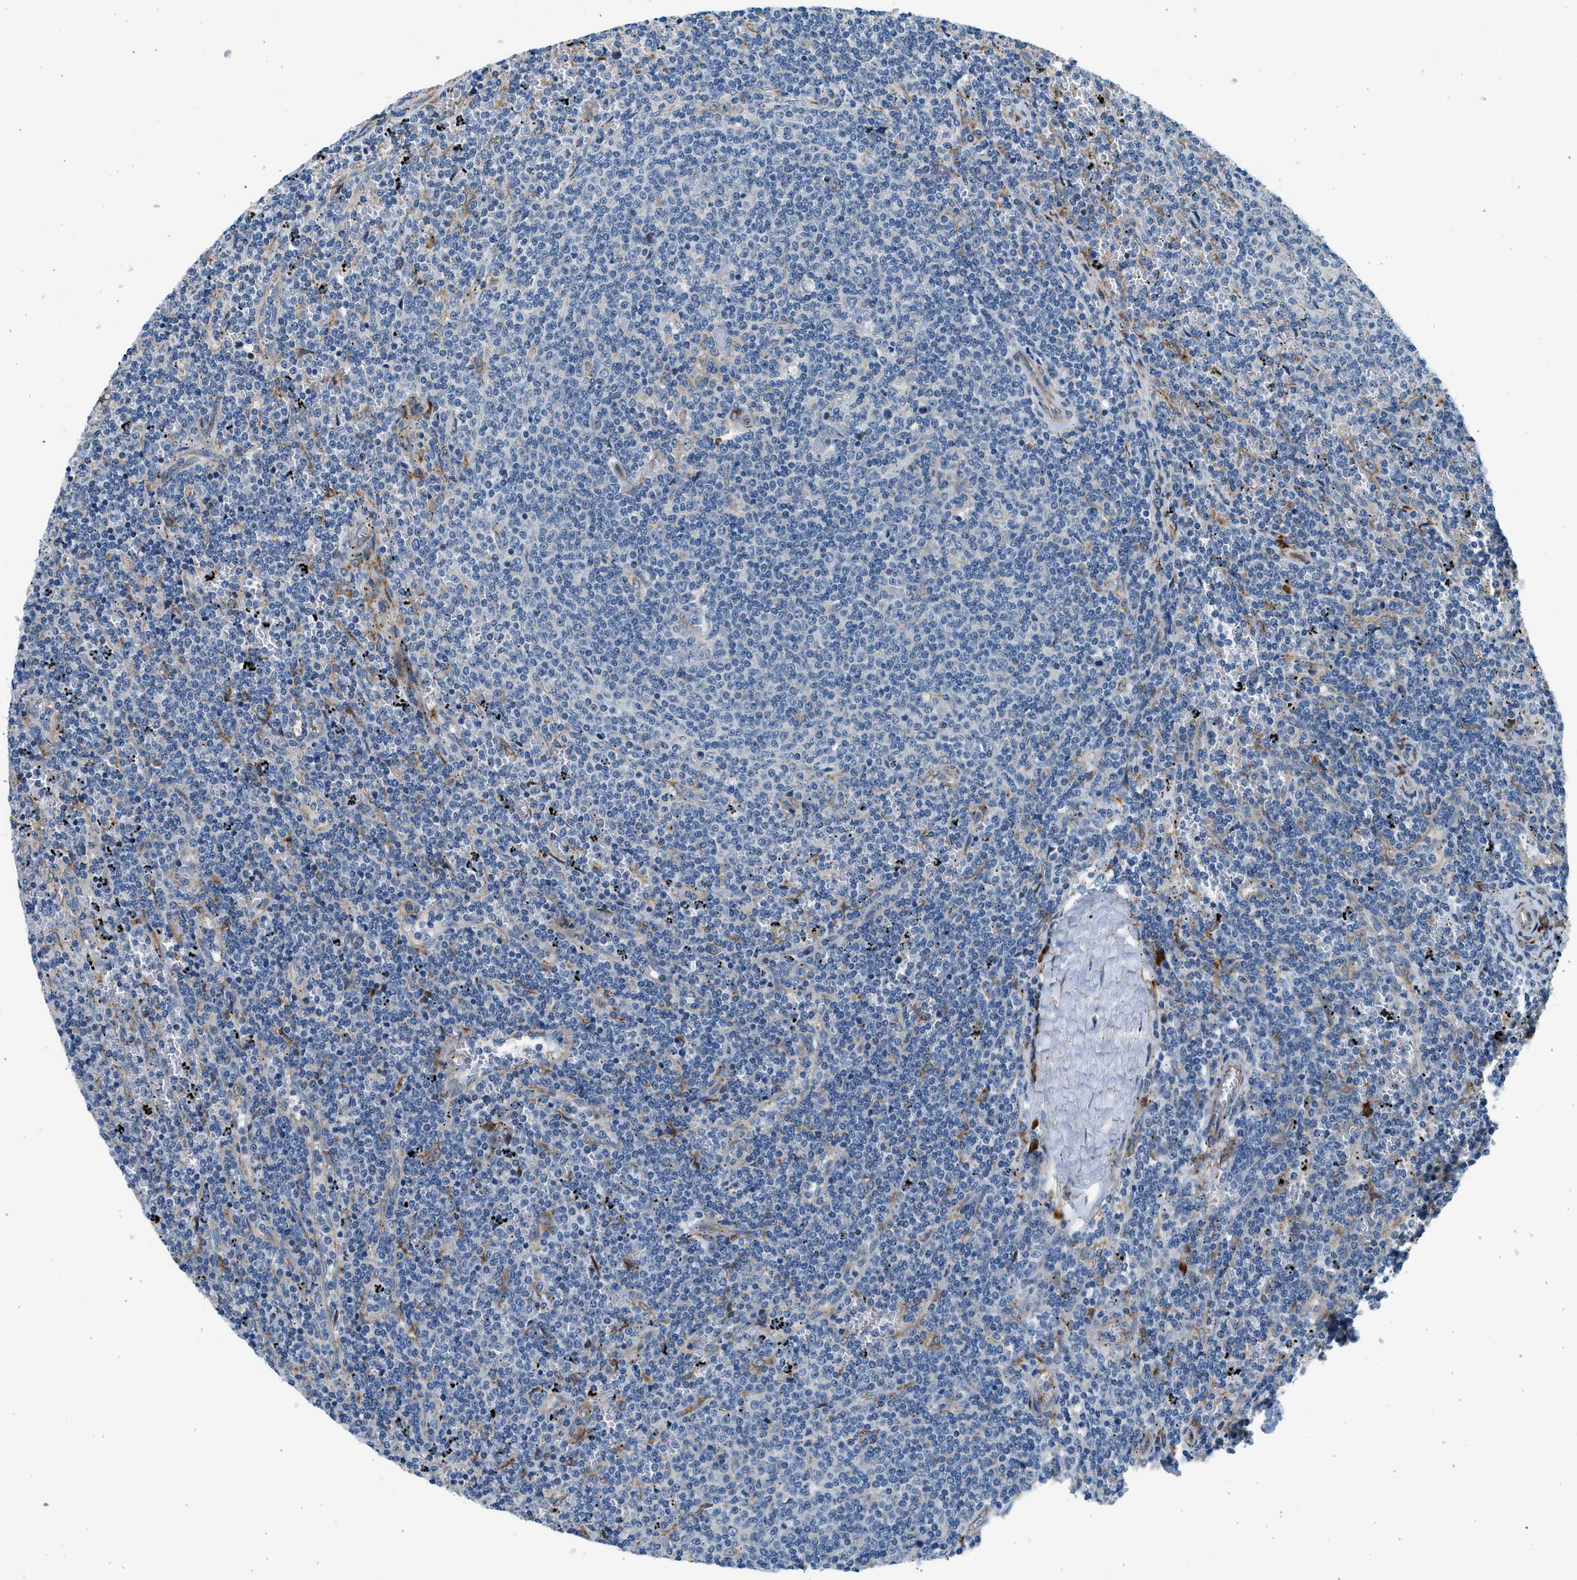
{"staining": {"intensity": "negative", "quantity": "none", "location": "none"}, "tissue": "lymphoma", "cell_type": "Tumor cells", "image_type": "cancer", "snomed": [{"axis": "morphology", "description": "Malignant lymphoma, non-Hodgkin's type, Low grade"}, {"axis": "topography", "description": "Spleen"}], "caption": "The immunohistochemistry (IHC) photomicrograph has no significant expression in tumor cells of lymphoma tissue.", "gene": "CNTN6", "patient": {"sex": "female", "age": 50}}